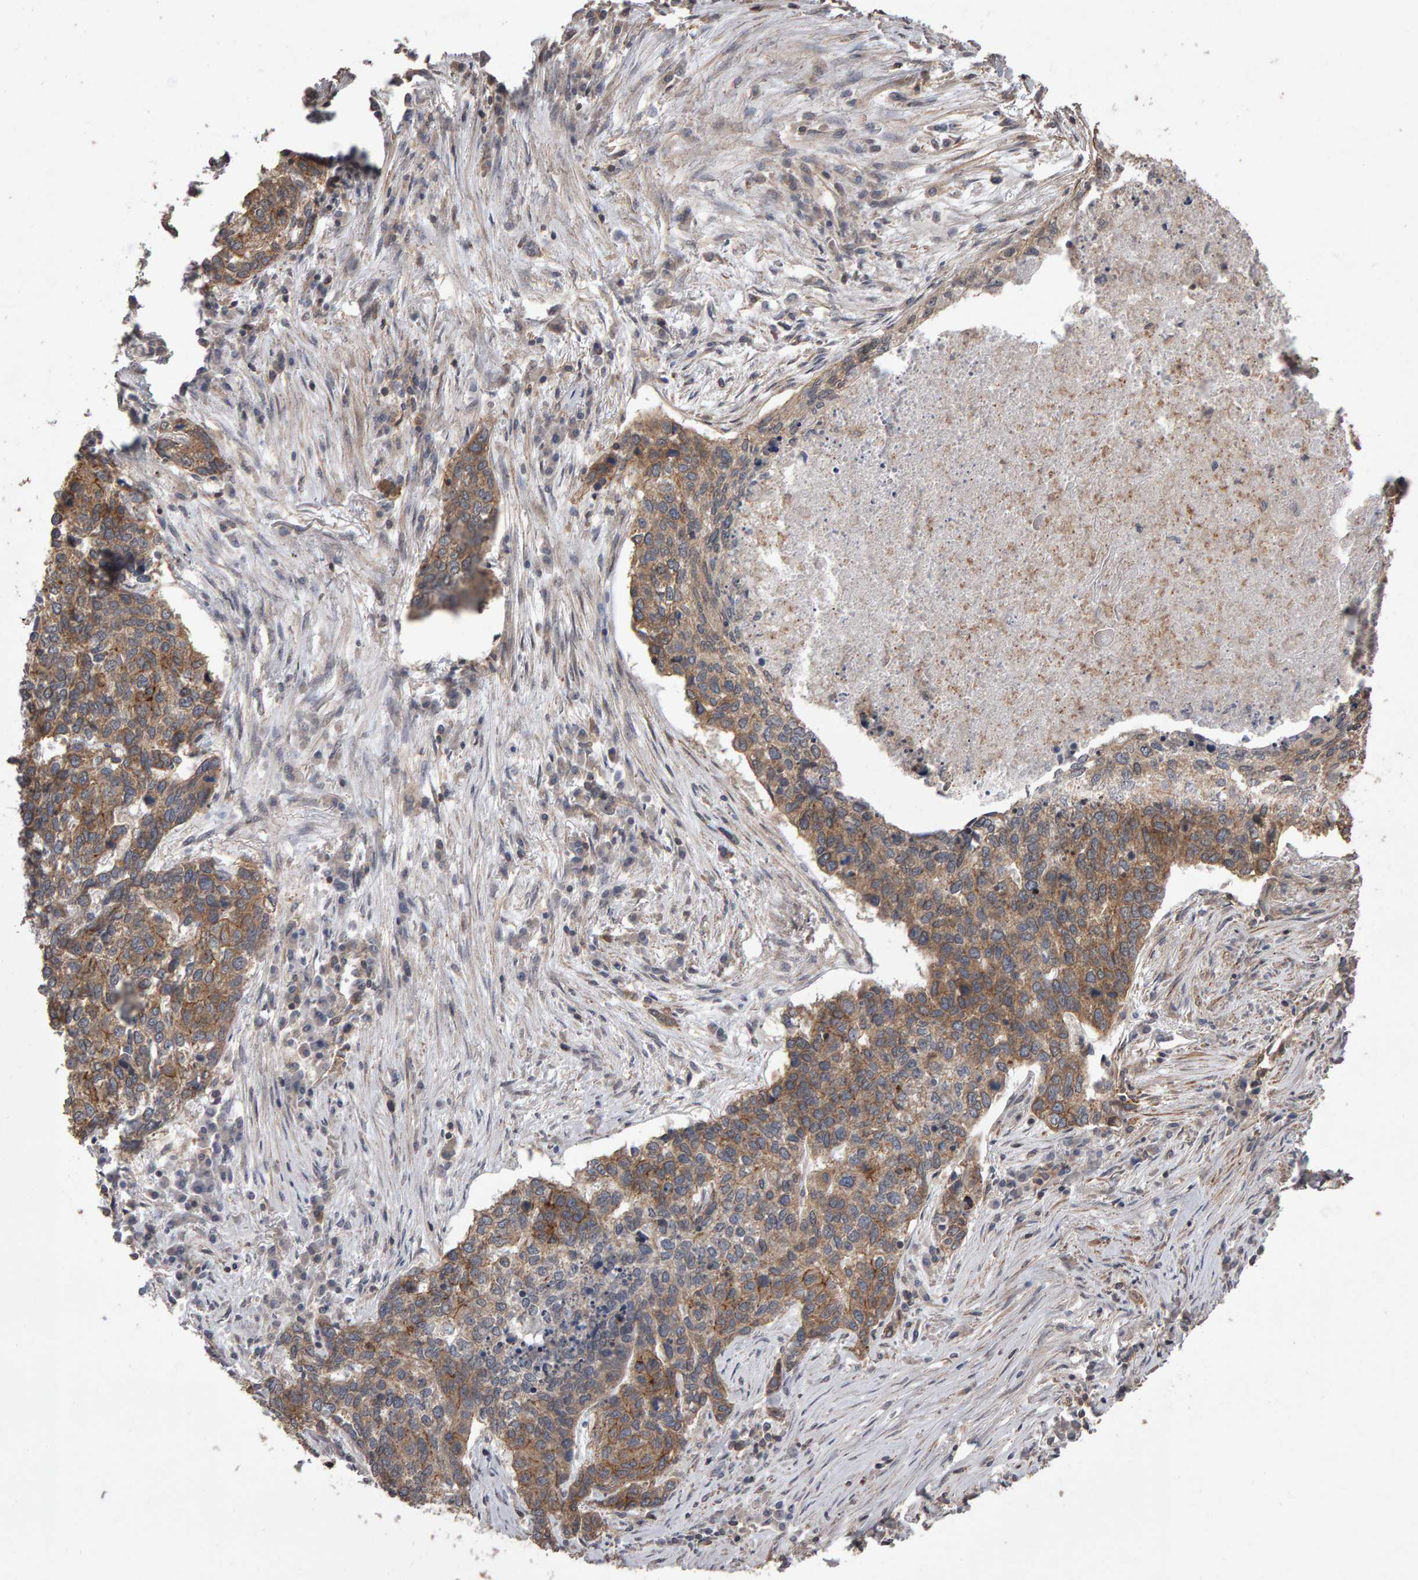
{"staining": {"intensity": "moderate", "quantity": ">75%", "location": "cytoplasmic/membranous"}, "tissue": "lung cancer", "cell_type": "Tumor cells", "image_type": "cancer", "snomed": [{"axis": "morphology", "description": "Squamous cell carcinoma, NOS"}, {"axis": "topography", "description": "Lung"}], "caption": "Immunohistochemical staining of human lung cancer reveals moderate cytoplasmic/membranous protein staining in approximately >75% of tumor cells.", "gene": "SCRIB", "patient": {"sex": "female", "age": 63}}